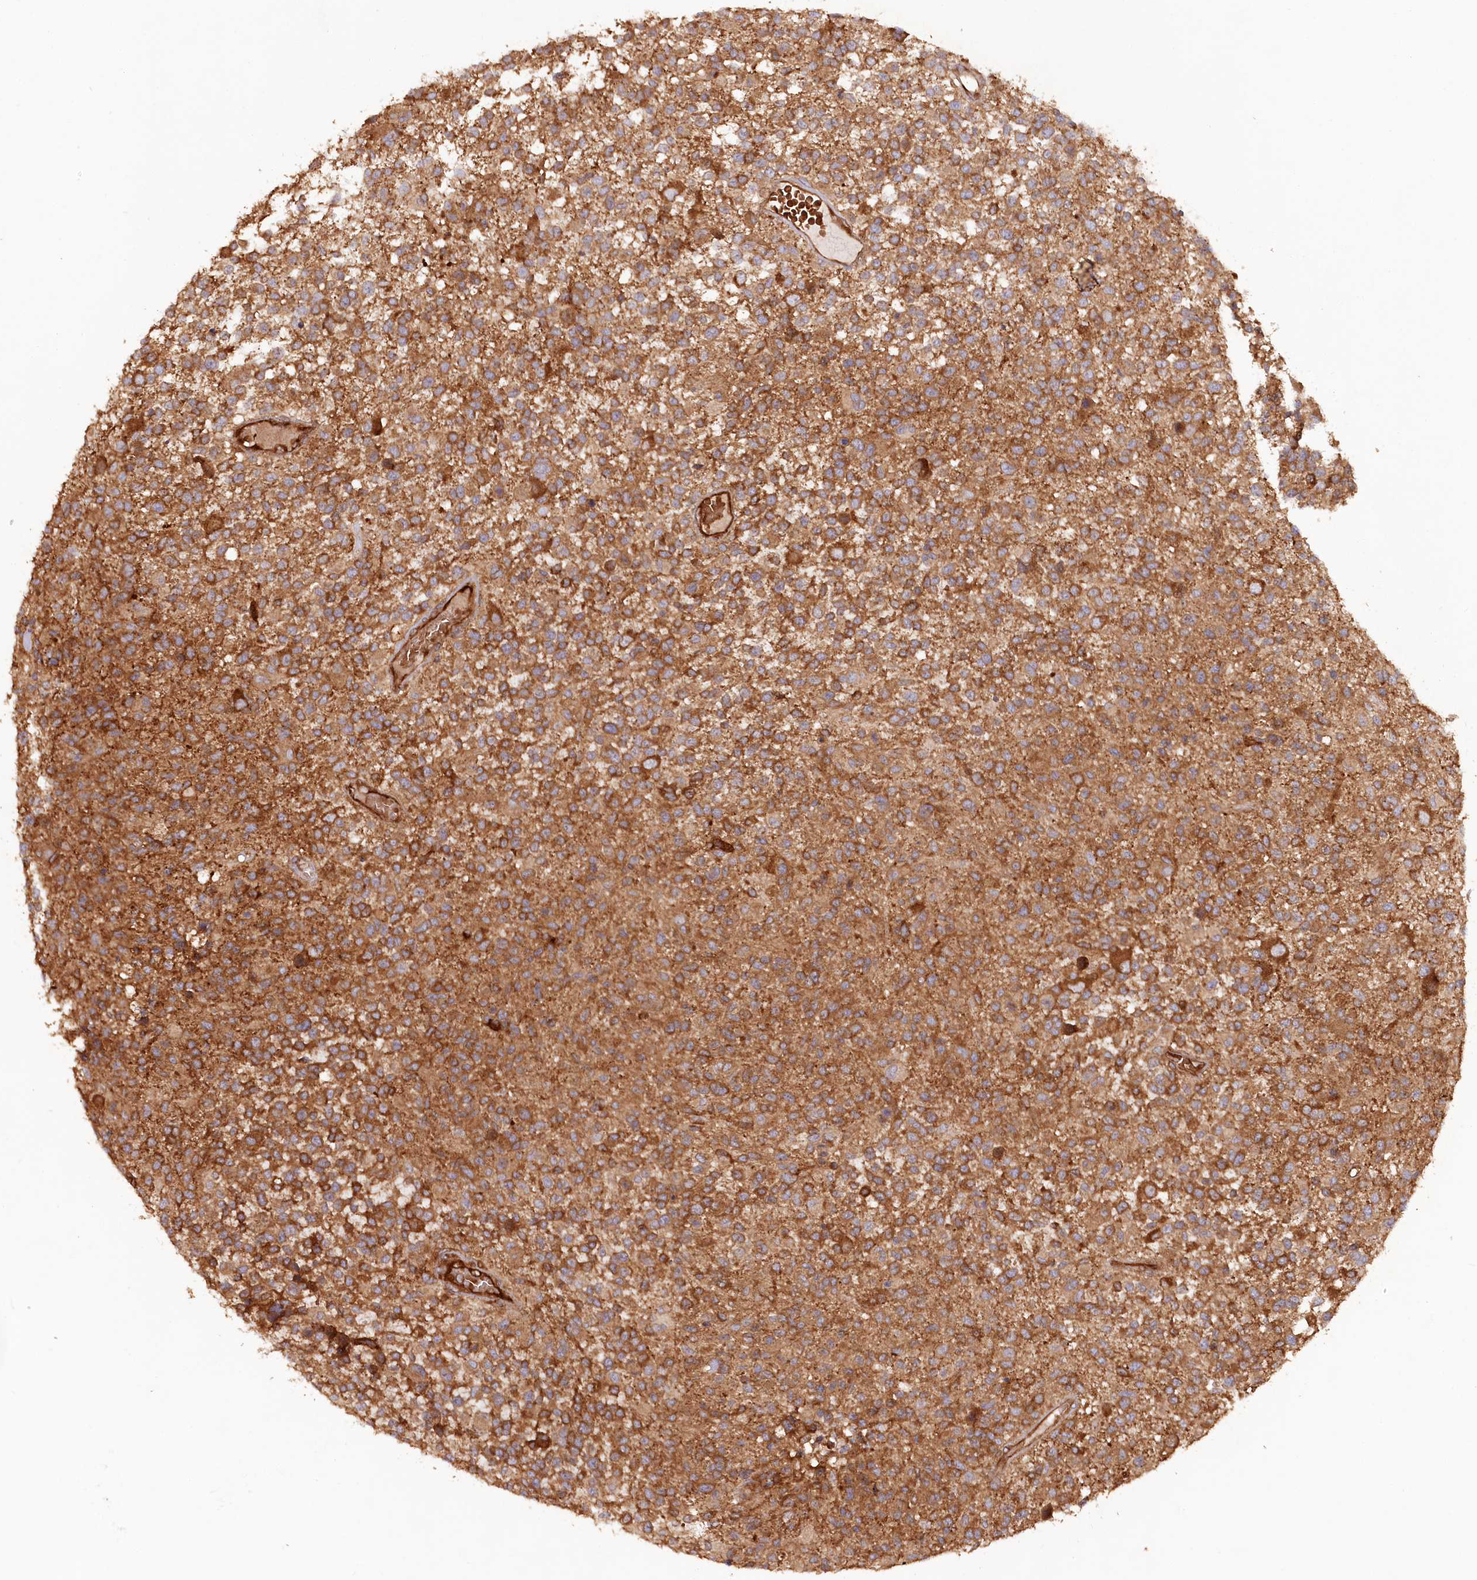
{"staining": {"intensity": "moderate", "quantity": ">75%", "location": "cytoplasmic/membranous"}, "tissue": "glioma", "cell_type": "Tumor cells", "image_type": "cancer", "snomed": [{"axis": "morphology", "description": "Glioma, malignant, High grade"}, {"axis": "morphology", "description": "Glioblastoma, NOS"}, {"axis": "topography", "description": "Brain"}], "caption": "Immunohistochemical staining of glioma displays medium levels of moderate cytoplasmic/membranous protein staining in about >75% of tumor cells.", "gene": "PAIP2", "patient": {"sex": "male", "age": 60}}